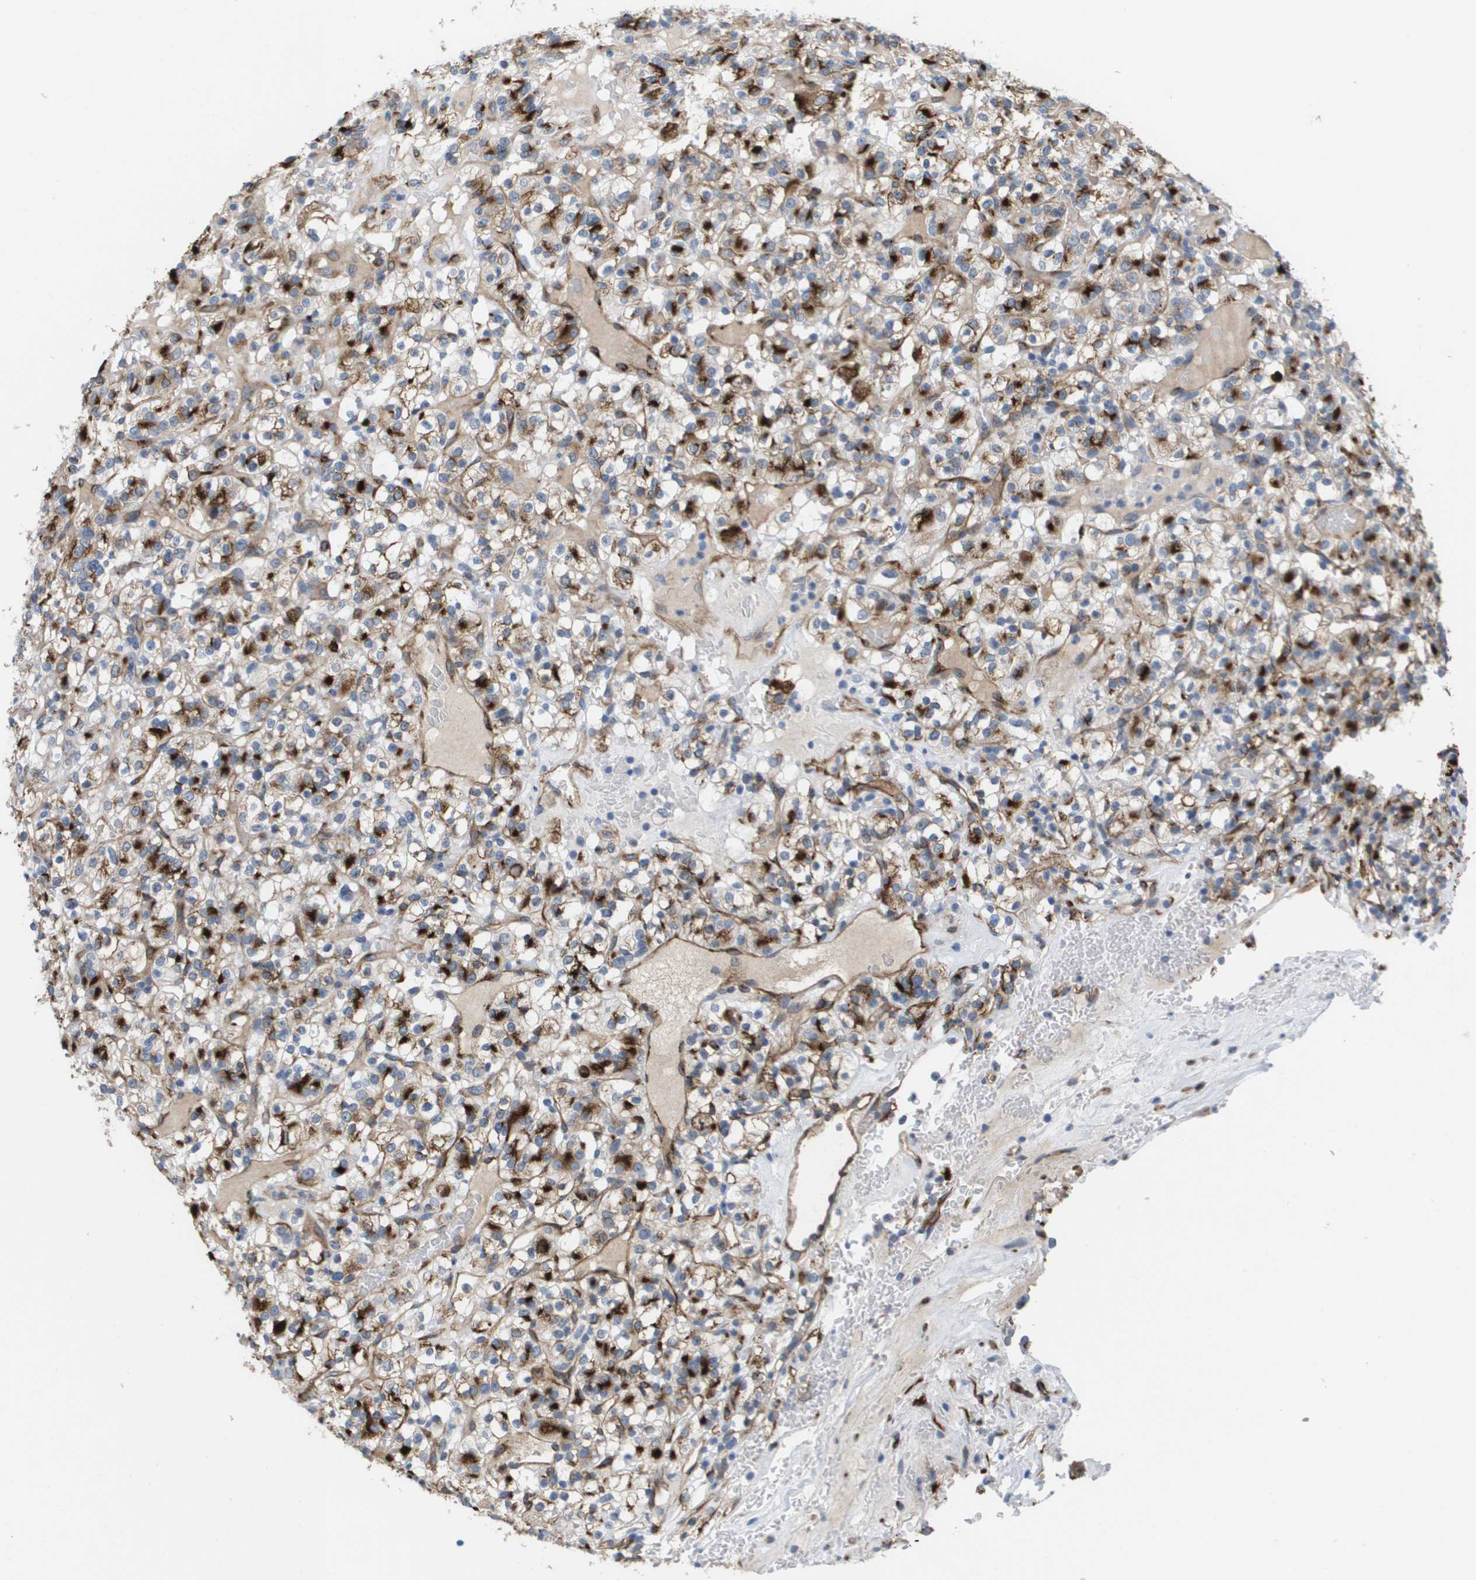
{"staining": {"intensity": "strong", "quantity": "25%-75%", "location": "cytoplasmic/membranous"}, "tissue": "renal cancer", "cell_type": "Tumor cells", "image_type": "cancer", "snomed": [{"axis": "morphology", "description": "Normal tissue, NOS"}, {"axis": "morphology", "description": "Adenocarcinoma, NOS"}, {"axis": "topography", "description": "Kidney"}], "caption": "IHC micrograph of human adenocarcinoma (renal) stained for a protein (brown), which exhibits high levels of strong cytoplasmic/membranous staining in approximately 25%-75% of tumor cells.", "gene": "ANGPT2", "patient": {"sex": "female", "age": 72}}